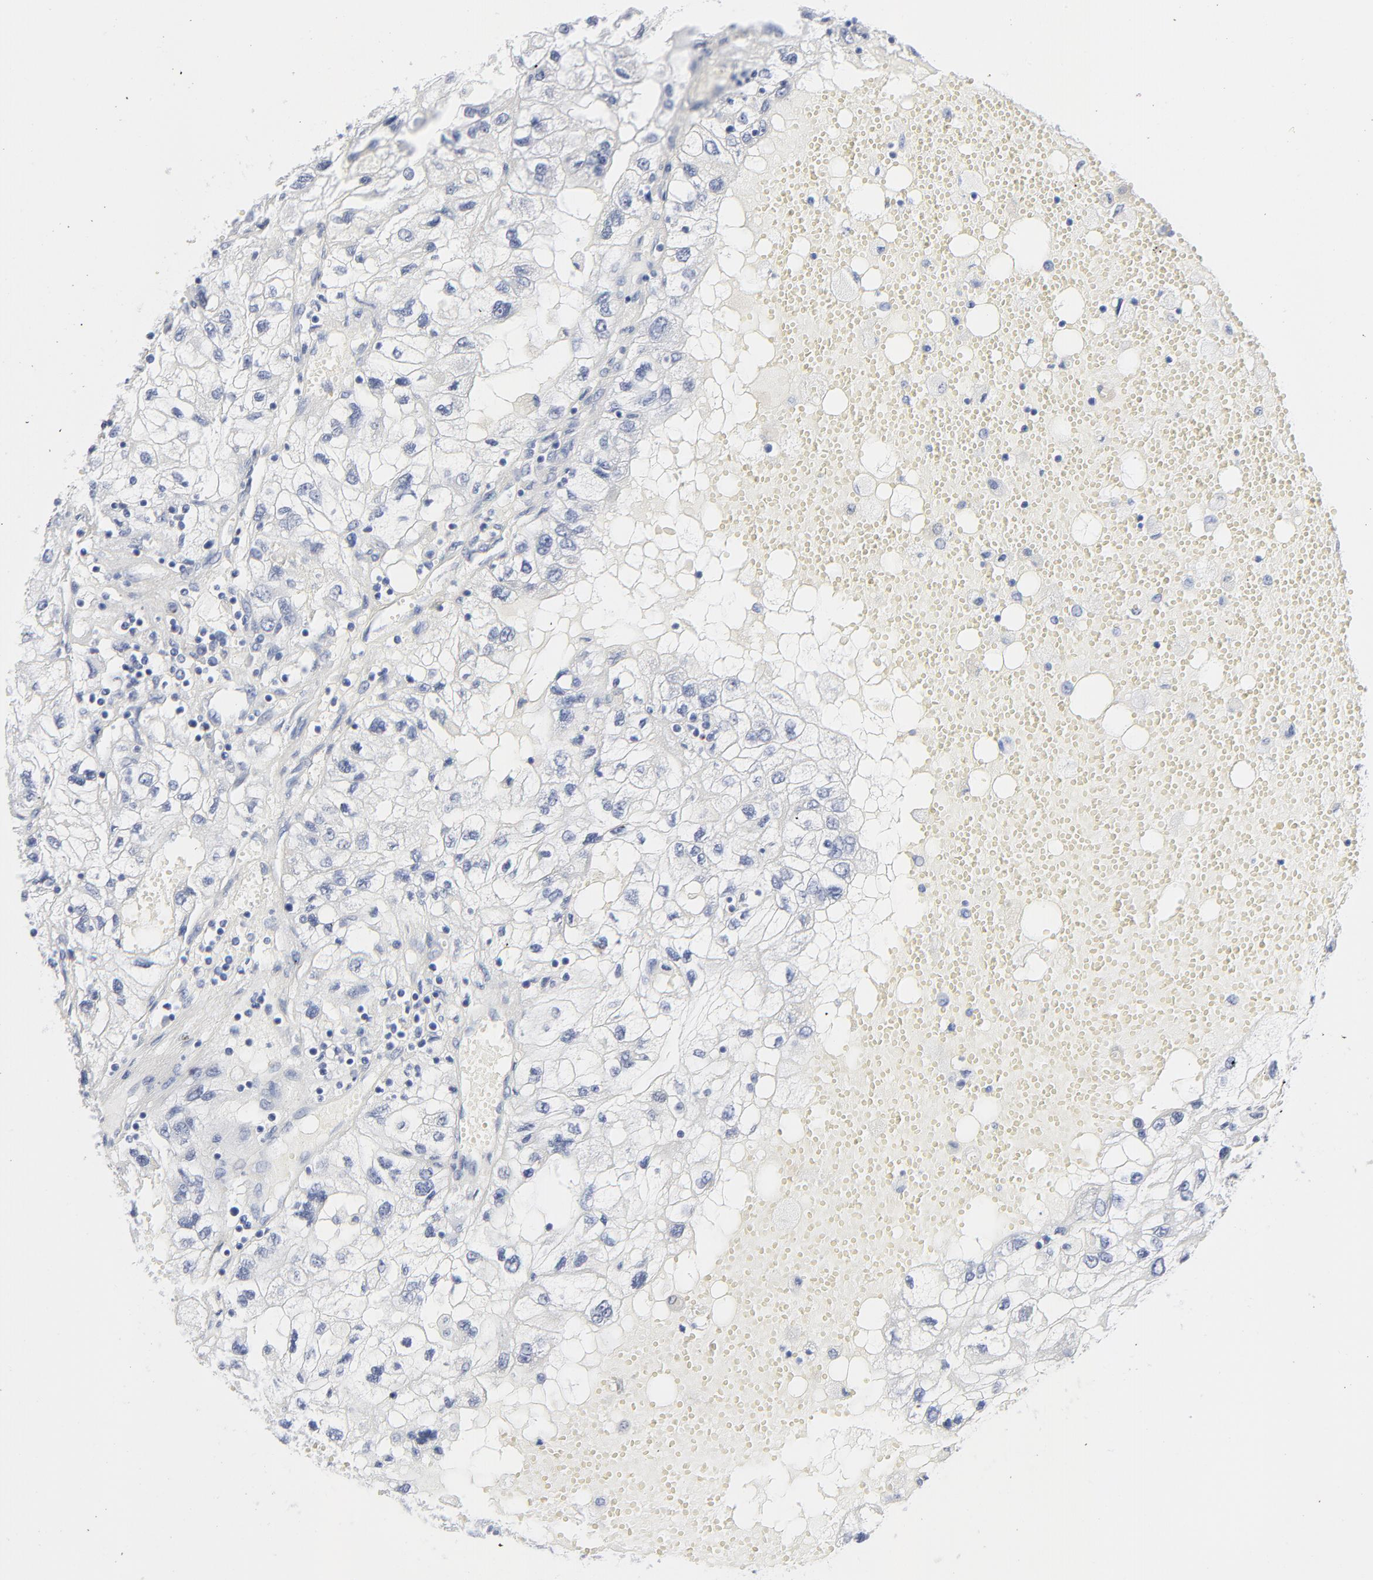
{"staining": {"intensity": "negative", "quantity": "none", "location": "none"}, "tissue": "renal cancer", "cell_type": "Tumor cells", "image_type": "cancer", "snomed": [{"axis": "morphology", "description": "Normal tissue, NOS"}, {"axis": "morphology", "description": "Adenocarcinoma, NOS"}, {"axis": "topography", "description": "Kidney"}], "caption": "Renal cancer (adenocarcinoma) was stained to show a protein in brown. There is no significant expression in tumor cells. (Immunohistochemistry (ihc), brightfield microscopy, high magnification).", "gene": "CLEC4G", "patient": {"sex": "male", "age": 71}}